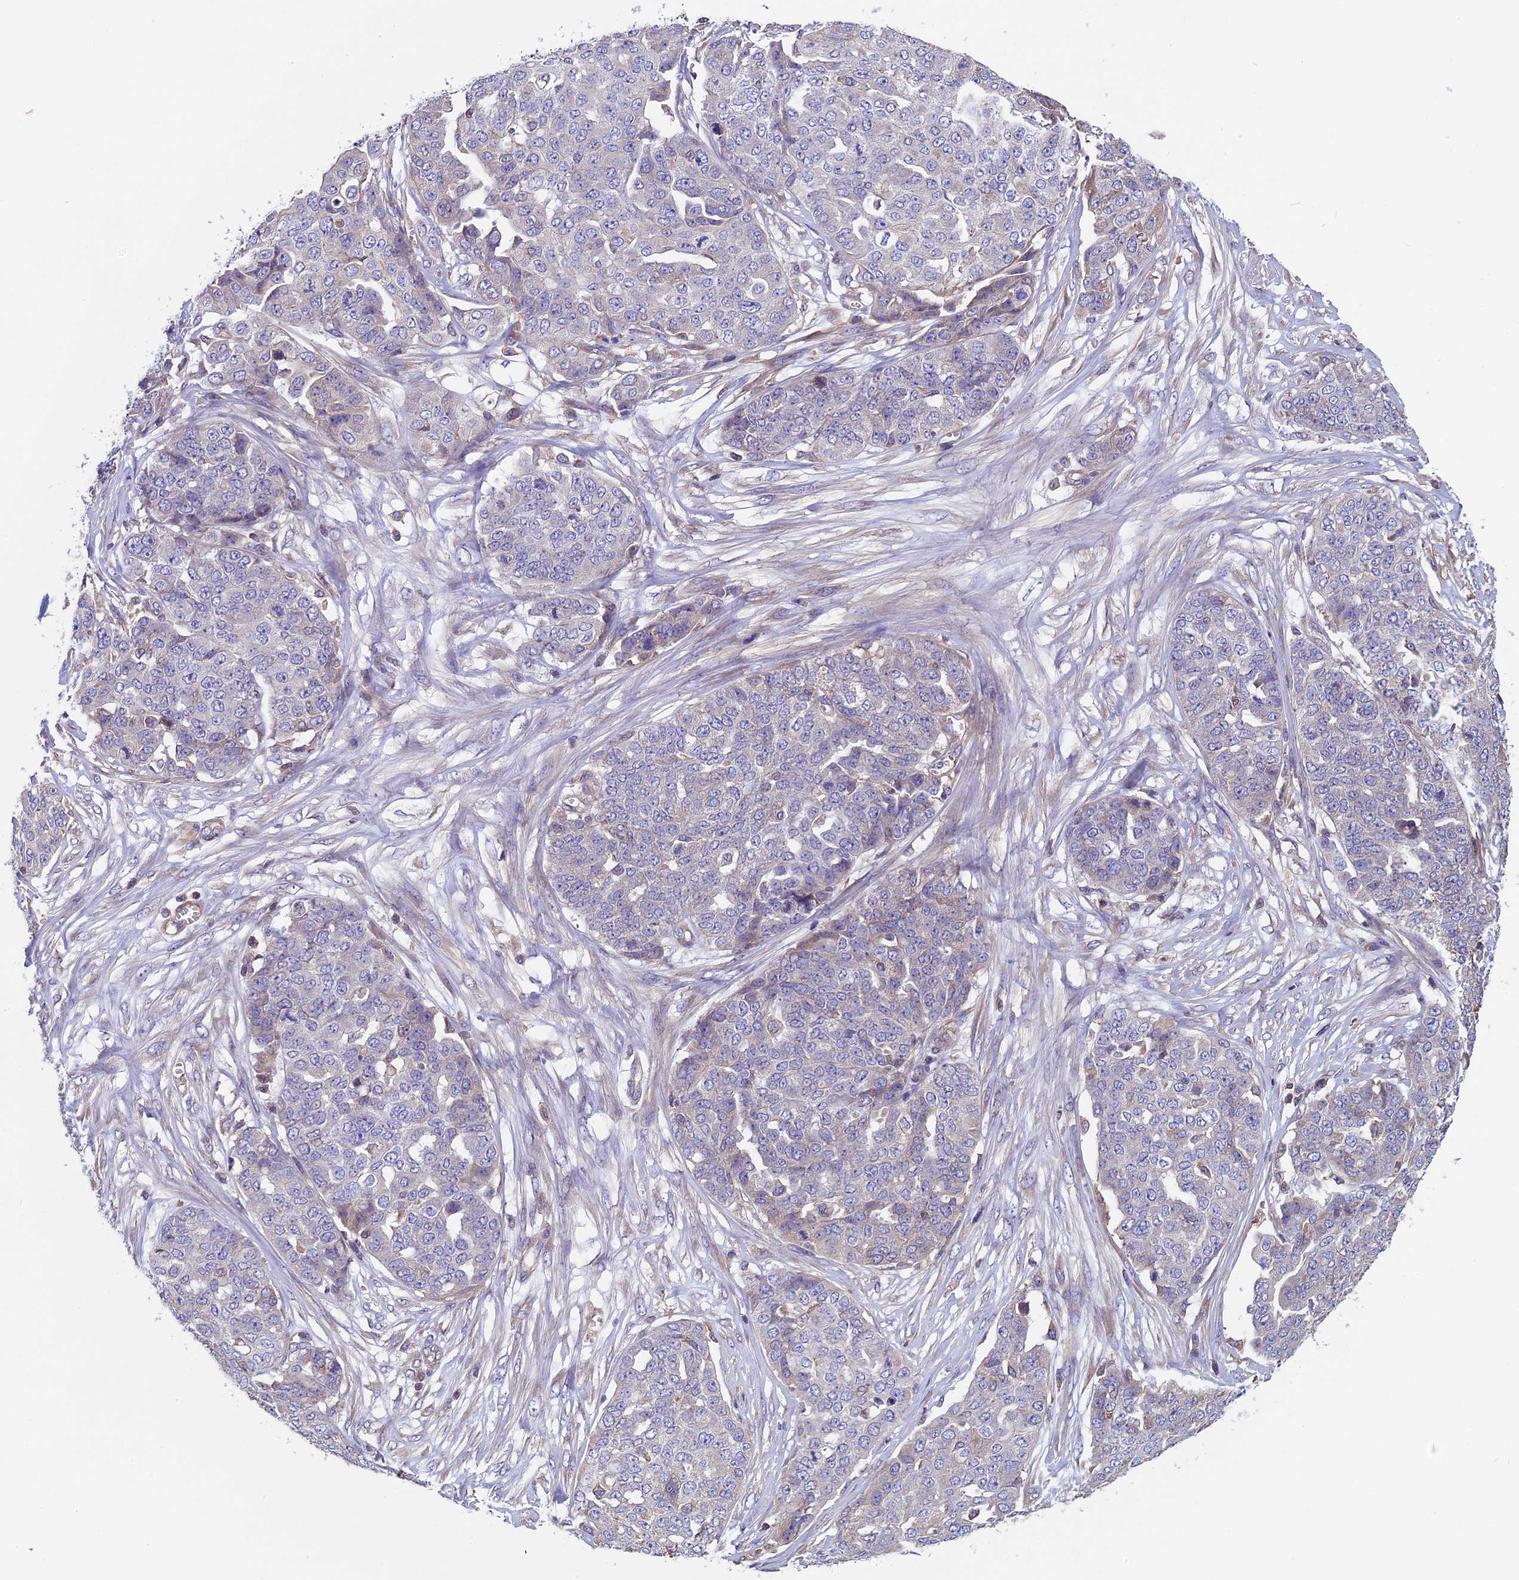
{"staining": {"intensity": "negative", "quantity": "none", "location": "none"}, "tissue": "ovarian cancer", "cell_type": "Tumor cells", "image_type": "cancer", "snomed": [{"axis": "morphology", "description": "Cystadenocarcinoma, serous, NOS"}, {"axis": "topography", "description": "Soft tissue"}, {"axis": "topography", "description": "Ovary"}], "caption": "A high-resolution histopathology image shows immunohistochemistry (IHC) staining of serous cystadenocarcinoma (ovarian), which reveals no significant expression in tumor cells.", "gene": "CCDC153", "patient": {"sex": "female", "age": 57}}